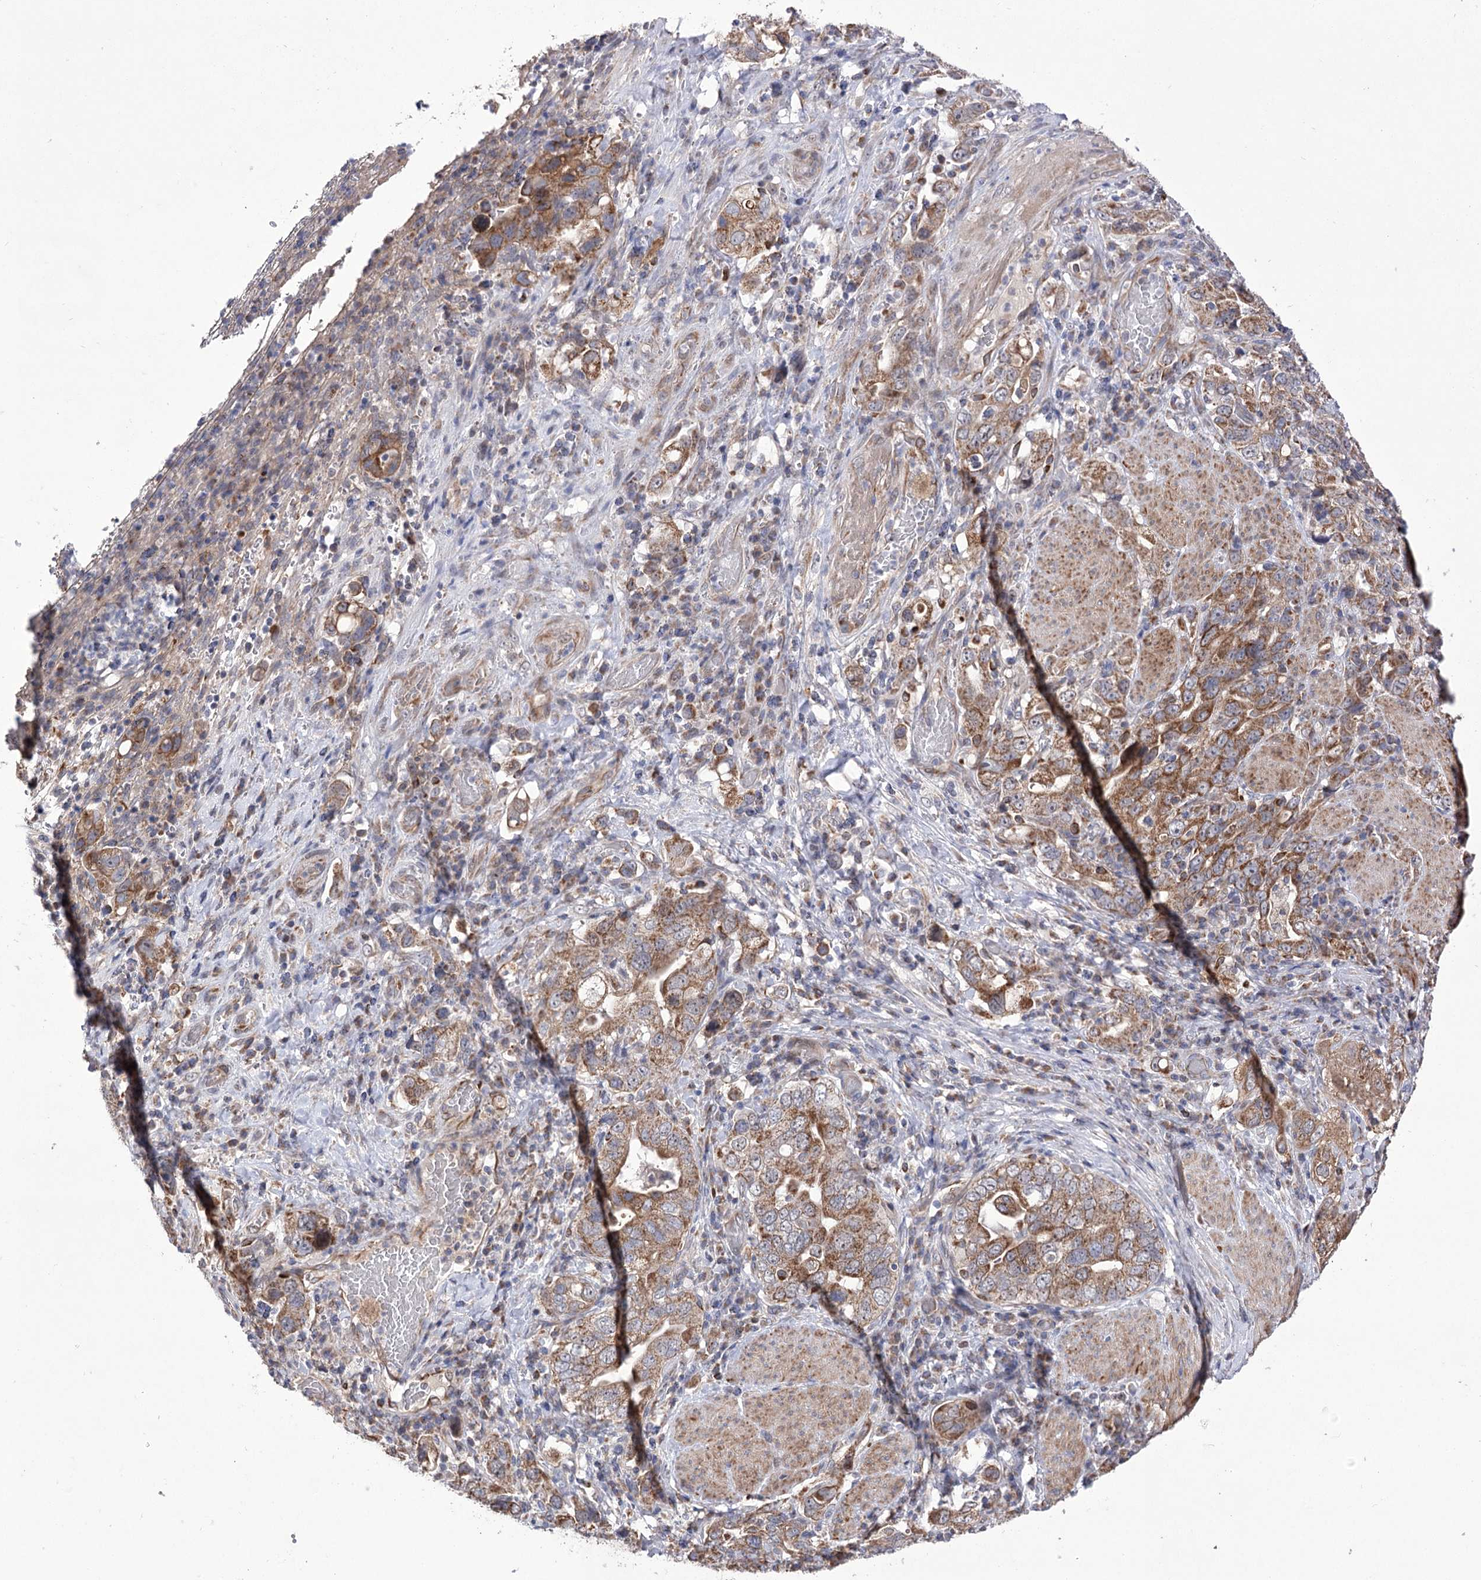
{"staining": {"intensity": "moderate", "quantity": ">75%", "location": "cytoplasmic/membranous"}, "tissue": "stomach cancer", "cell_type": "Tumor cells", "image_type": "cancer", "snomed": [{"axis": "morphology", "description": "Adenocarcinoma, NOS"}, {"axis": "topography", "description": "Stomach, upper"}], "caption": "The histopathology image shows immunohistochemical staining of stomach cancer. There is moderate cytoplasmic/membranous positivity is appreciated in approximately >75% of tumor cells.", "gene": "ECHDC3", "patient": {"sex": "male", "age": 62}}